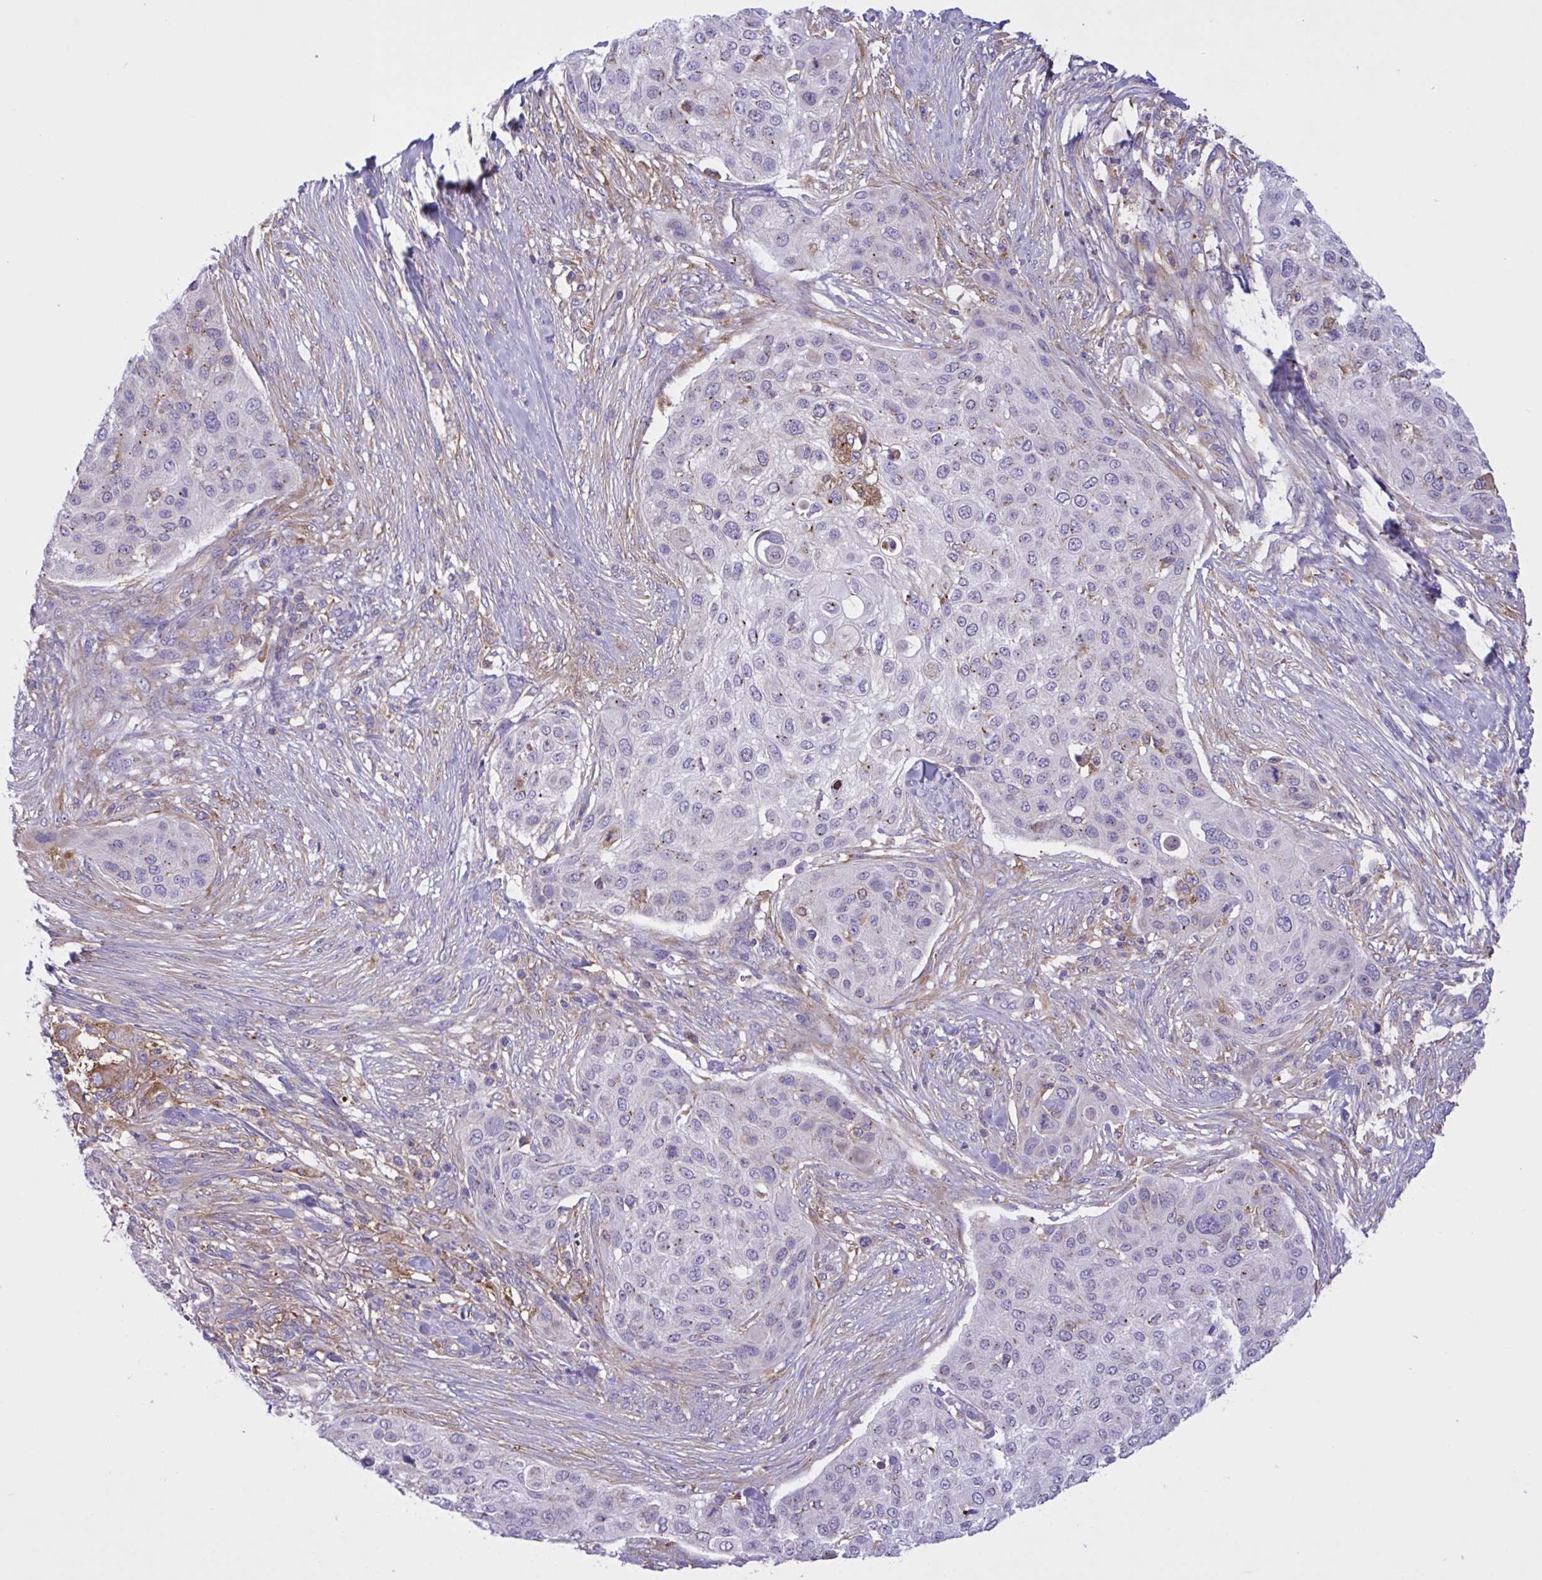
{"staining": {"intensity": "negative", "quantity": "none", "location": "none"}, "tissue": "skin cancer", "cell_type": "Tumor cells", "image_type": "cancer", "snomed": [{"axis": "morphology", "description": "Squamous cell carcinoma, NOS"}, {"axis": "topography", "description": "Skin"}], "caption": "Immunohistochemistry of skin cancer (squamous cell carcinoma) demonstrates no positivity in tumor cells. Nuclei are stained in blue.", "gene": "OR51M1", "patient": {"sex": "female", "age": 87}}